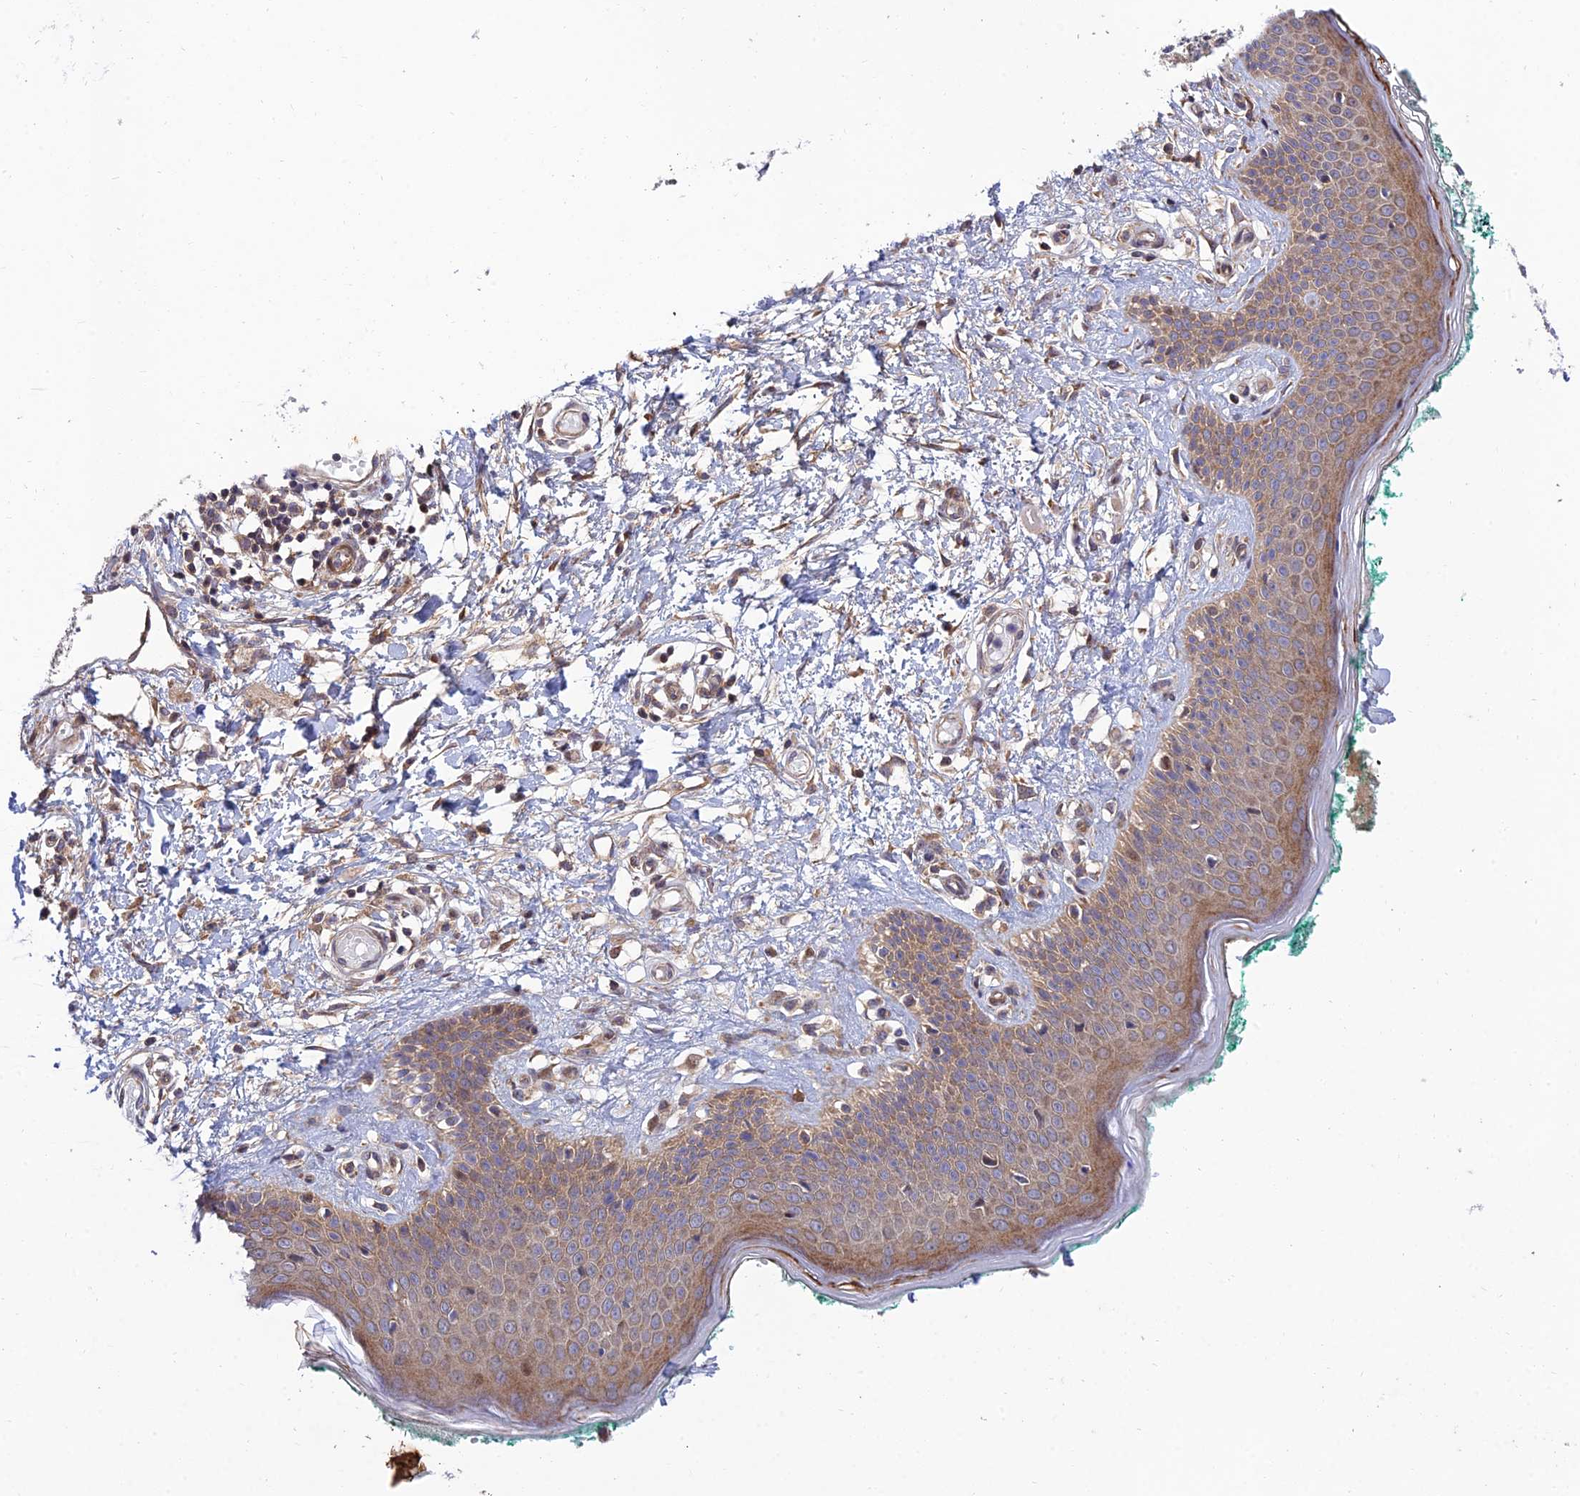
{"staining": {"intensity": "weak", "quantity": ">75%", "location": "cytoplasmic/membranous"}, "tissue": "skin", "cell_type": "Fibroblasts", "image_type": "normal", "snomed": [{"axis": "morphology", "description": "Normal tissue, NOS"}, {"axis": "morphology", "description": "Malignant melanoma, NOS"}, {"axis": "topography", "description": "Skin"}], "caption": "Fibroblasts demonstrate low levels of weak cytoplasmic/membranous expression in about >75% of cells in unremarkable human skin.", "gene": "PLEKHG2", "patient": {"sex": "male", "age": 62}}